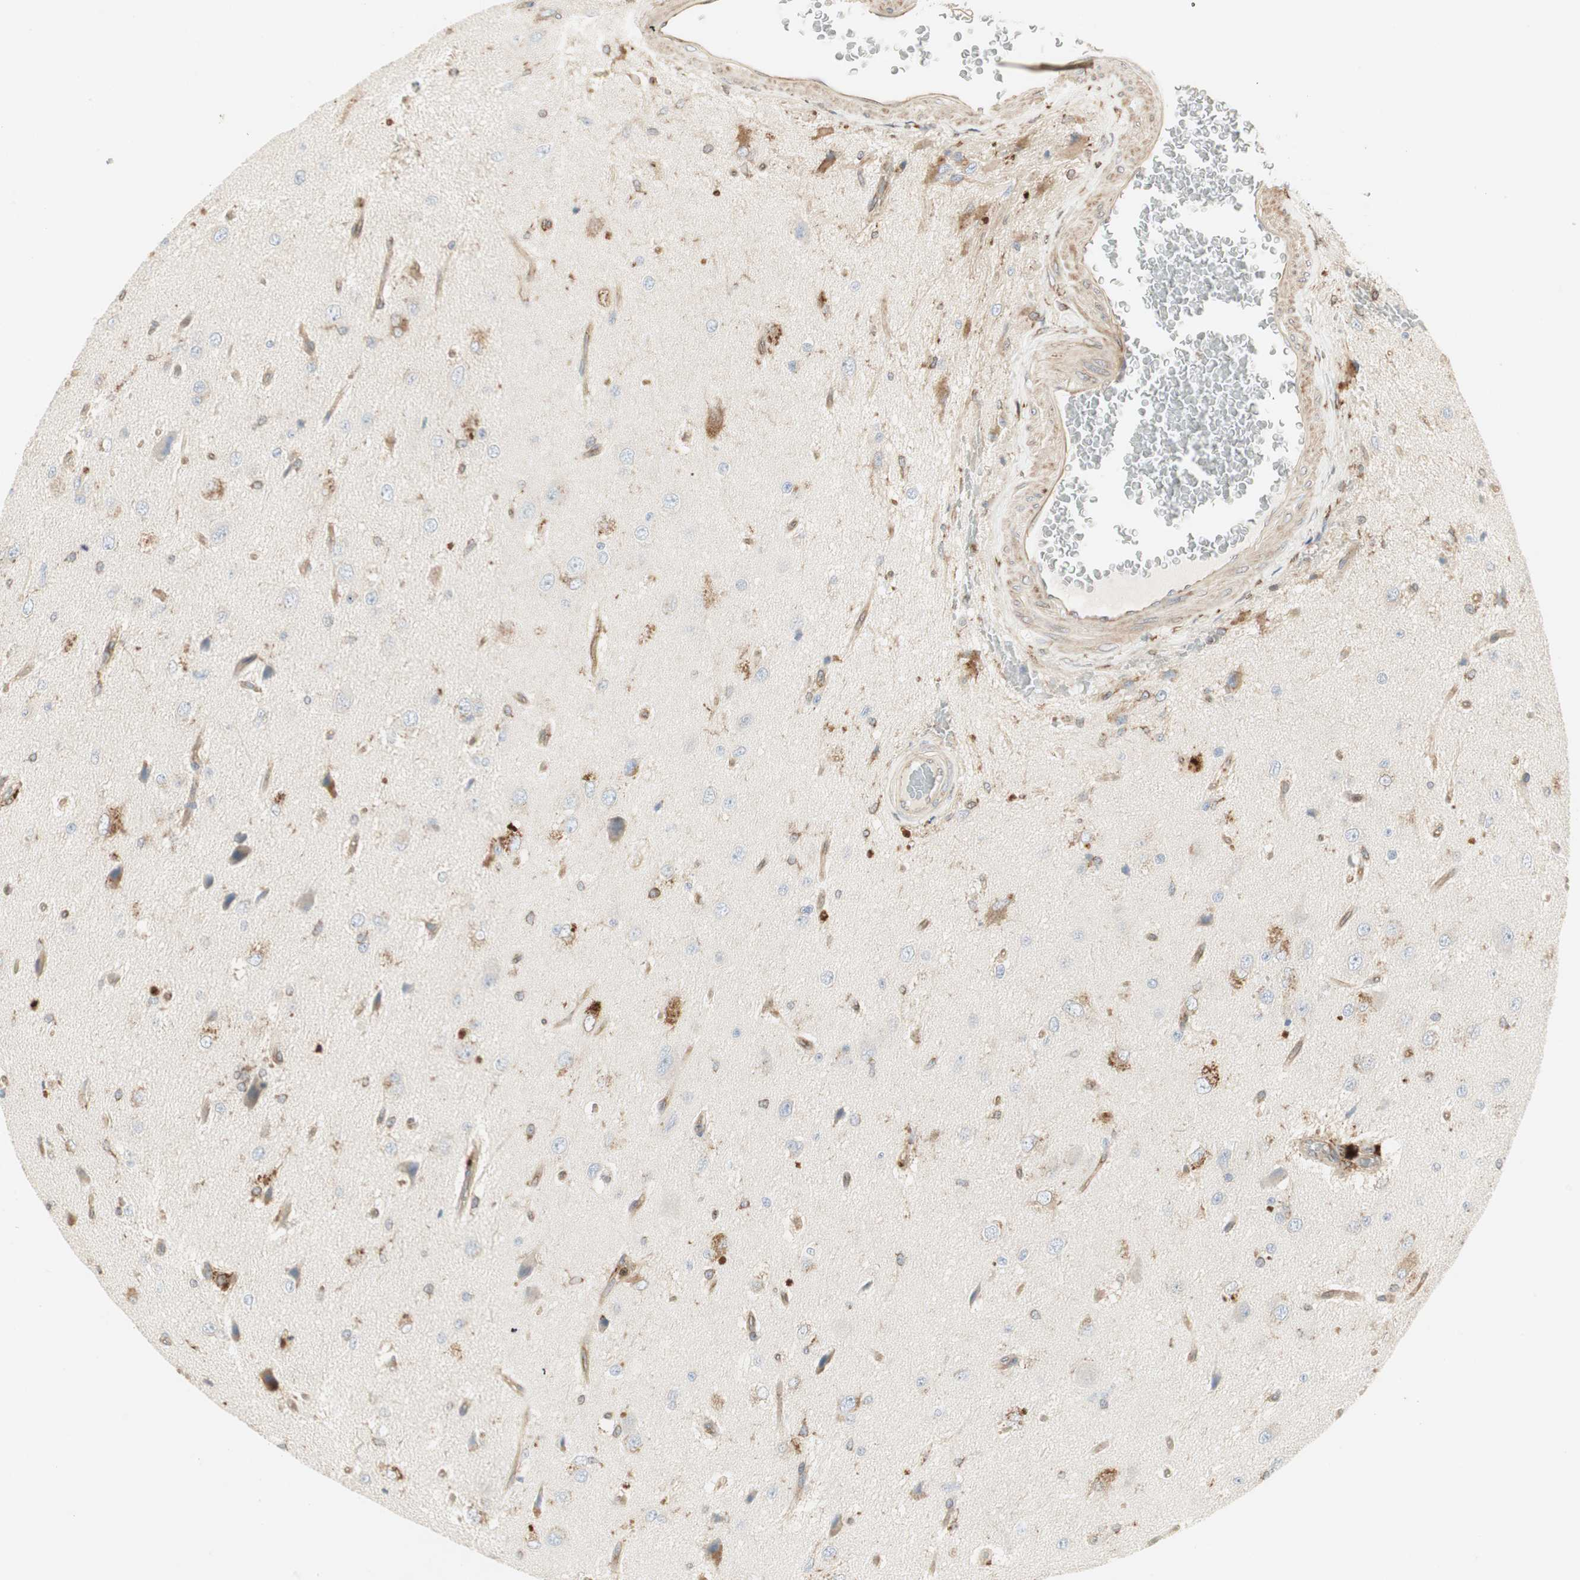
{"staining": {"intensity": "weak", "quantity": "25%-75%", "location": "cytoplasmic/membranous"}, "tissue": "glioma", "cell_type": "Tumor cells", "image_type": "cancer", "snomed": [{"axis": "morphology", "description": "Glioma, malignant, High grade"}, {"axis": "topography", "description": "pancreas cauda"}], "caption": "Protein staining shows weak cytoplasmic/membranous staining in about 25%-75% of tumor cells in glioma. Nuclei are stained in blue.", "gene": "H6PD", "patient": {"sex": "male", "age": 60}}